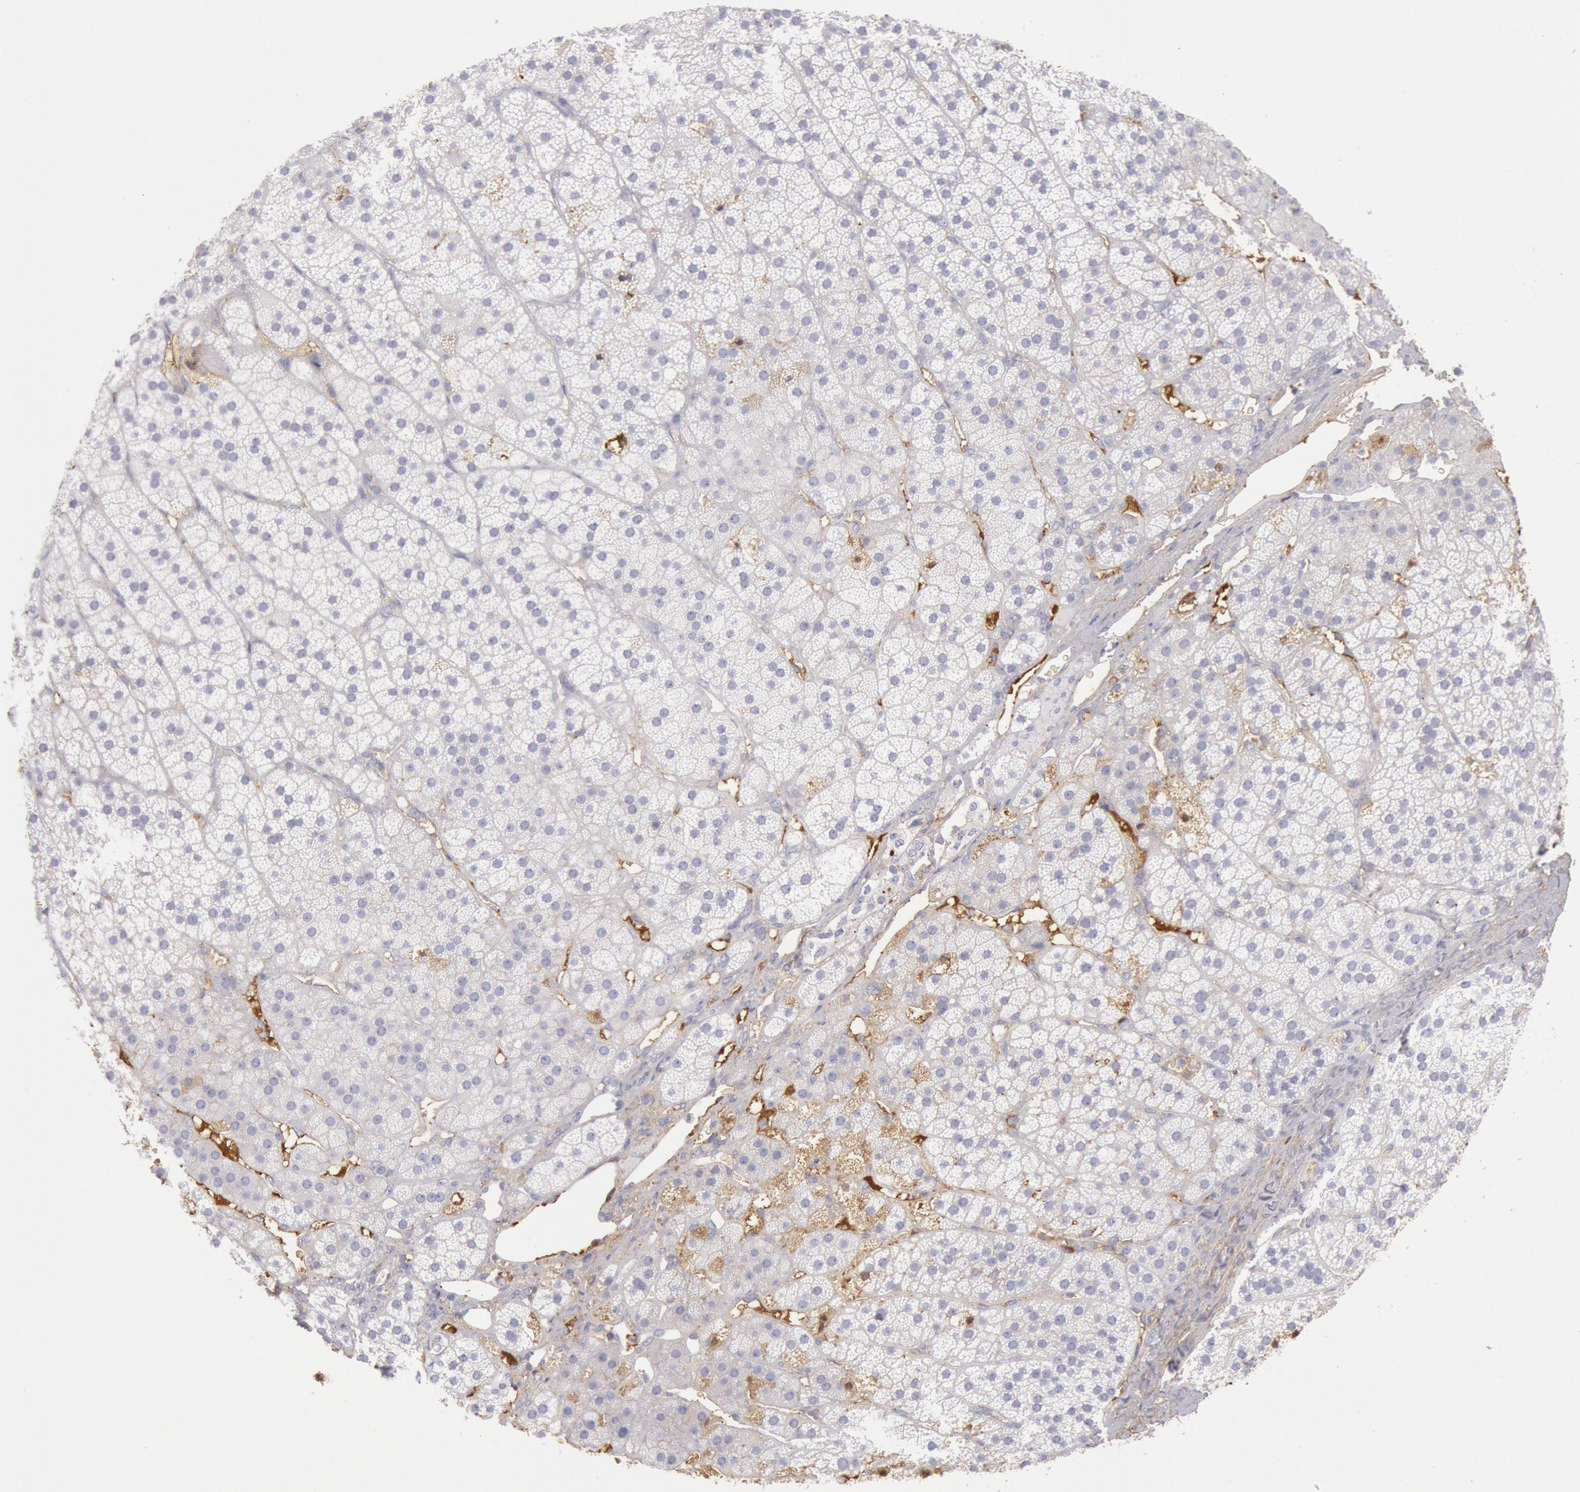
{"staining": {"intensity": "negative", "quantity": "none", "location": "none"}, "tissue": "adrenal gland", "cell_type": "Glandular cells", "image_type": "normal", "snomed": [{"axis": "morphology", "description": "Normal tissue, NOS"}, {"axis": "topography", "description": "Adrenal gland"}], "caption": "Immunohistochemistry (IHC) image of unremarkable adrenal gland stained for a protein (brown), which shows no positivity in glandular cells. (Stains: DAB (3,3'-diaminobenzidine) immunohistochemistry with hematoxylin counter stain, Microscopy: brightfield microscopy at high magnification).", "gene": "IGHA1", "patient": {"sex": "female", "age": 44}}